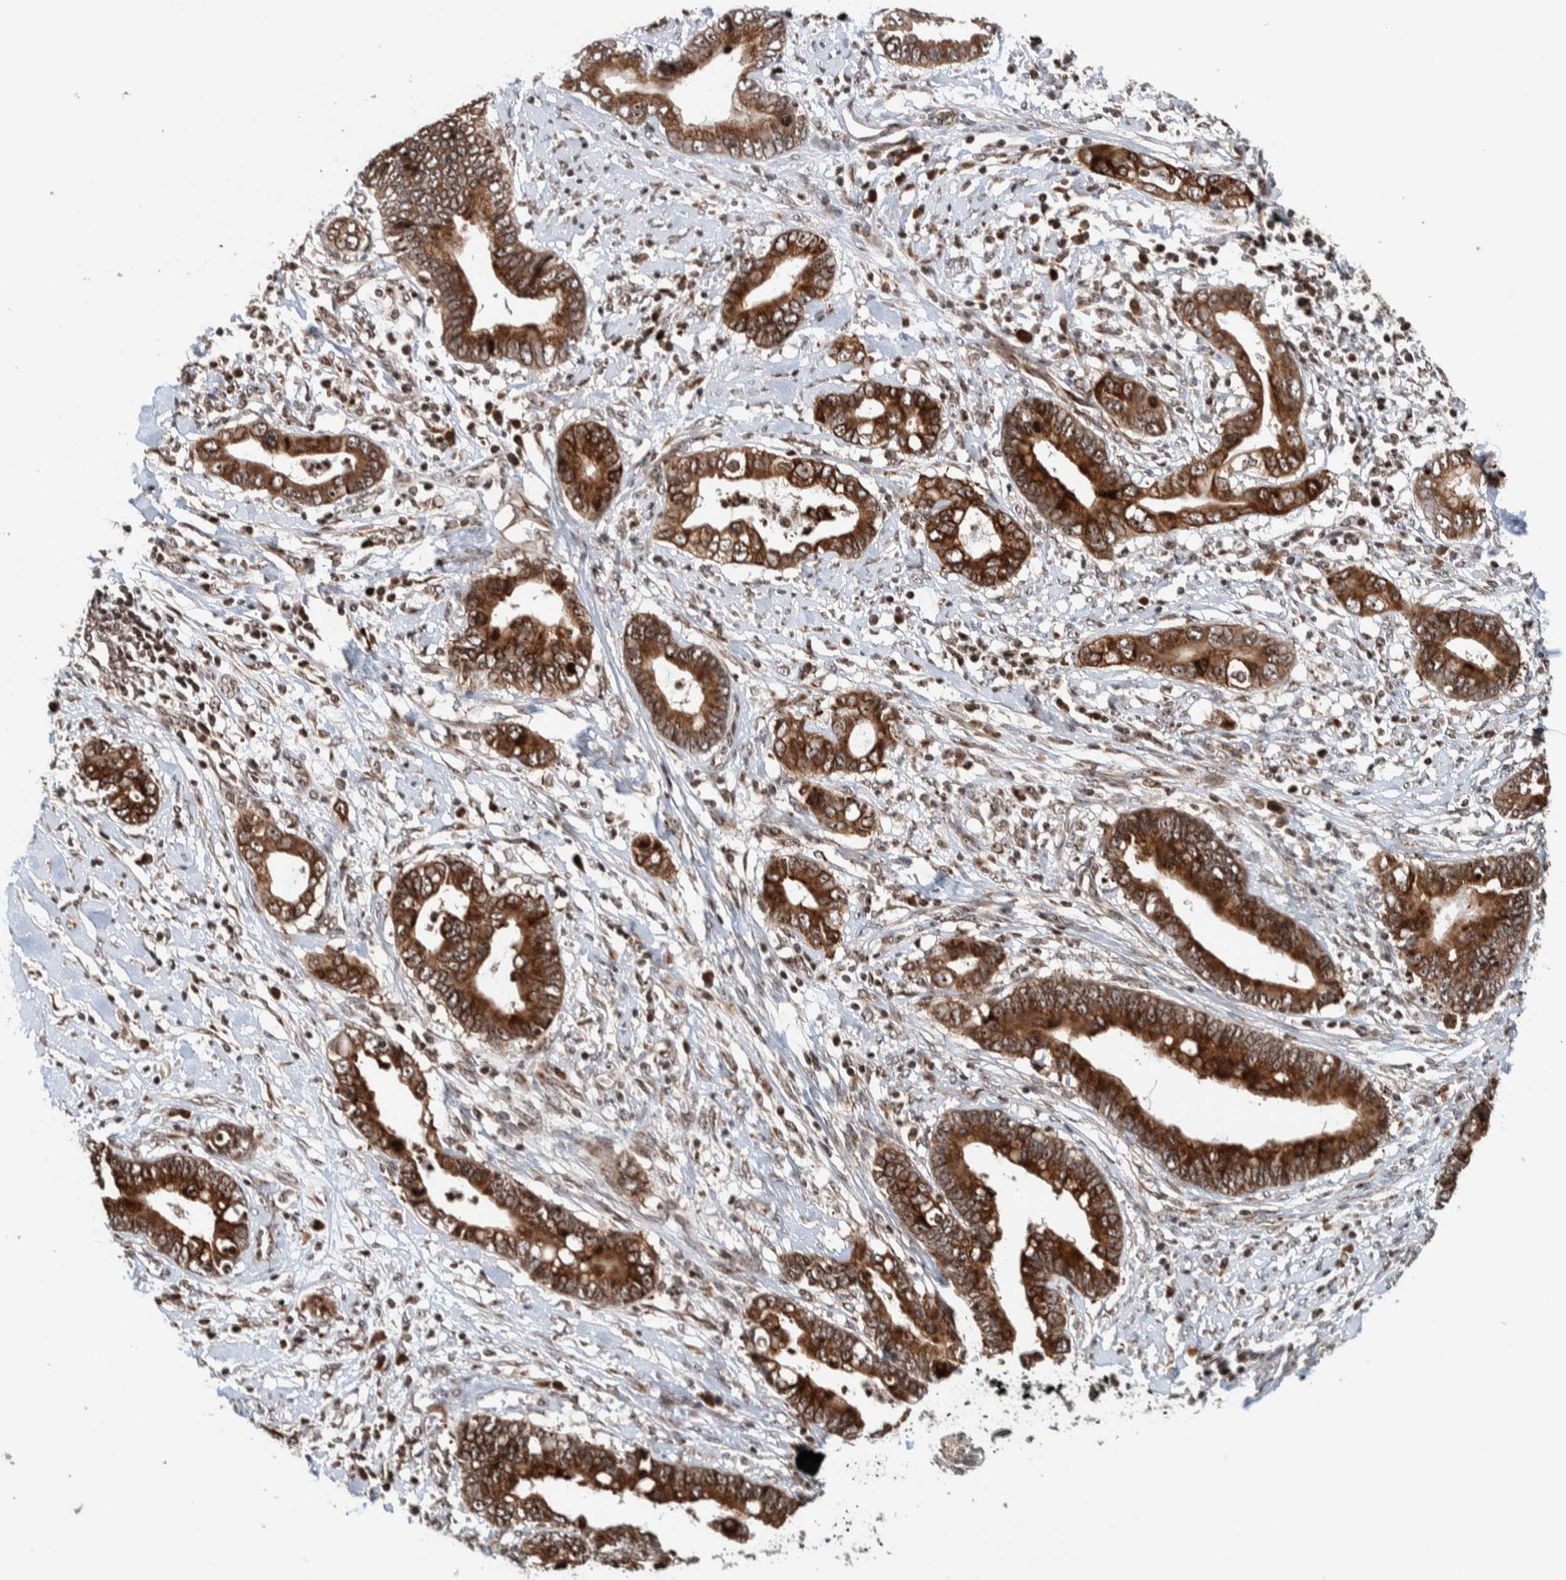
{"staining": {"intensity": "strong", "quantity": ">75%", "location": "cytoplasmic/membranous,nuclear"}, "tissue": "cervical cancer", "cell_type": "Tumor cells", "image_type": "cancer", "snomed": [{"axis": "morphology", "description": "Adenocarcinoma, NOS"}, {"axis": "topography", "description": "Cervix"}], "caption": "About >75% of tumor cells in human adenocarcinoma (cervical) exhibit strong cytoplasmic/membranous and nuclear protein positivity as visualized by brown immunohistochemical staining.", "gene": "CCDC182", "patient": {"sex": "female", "age": 44}}